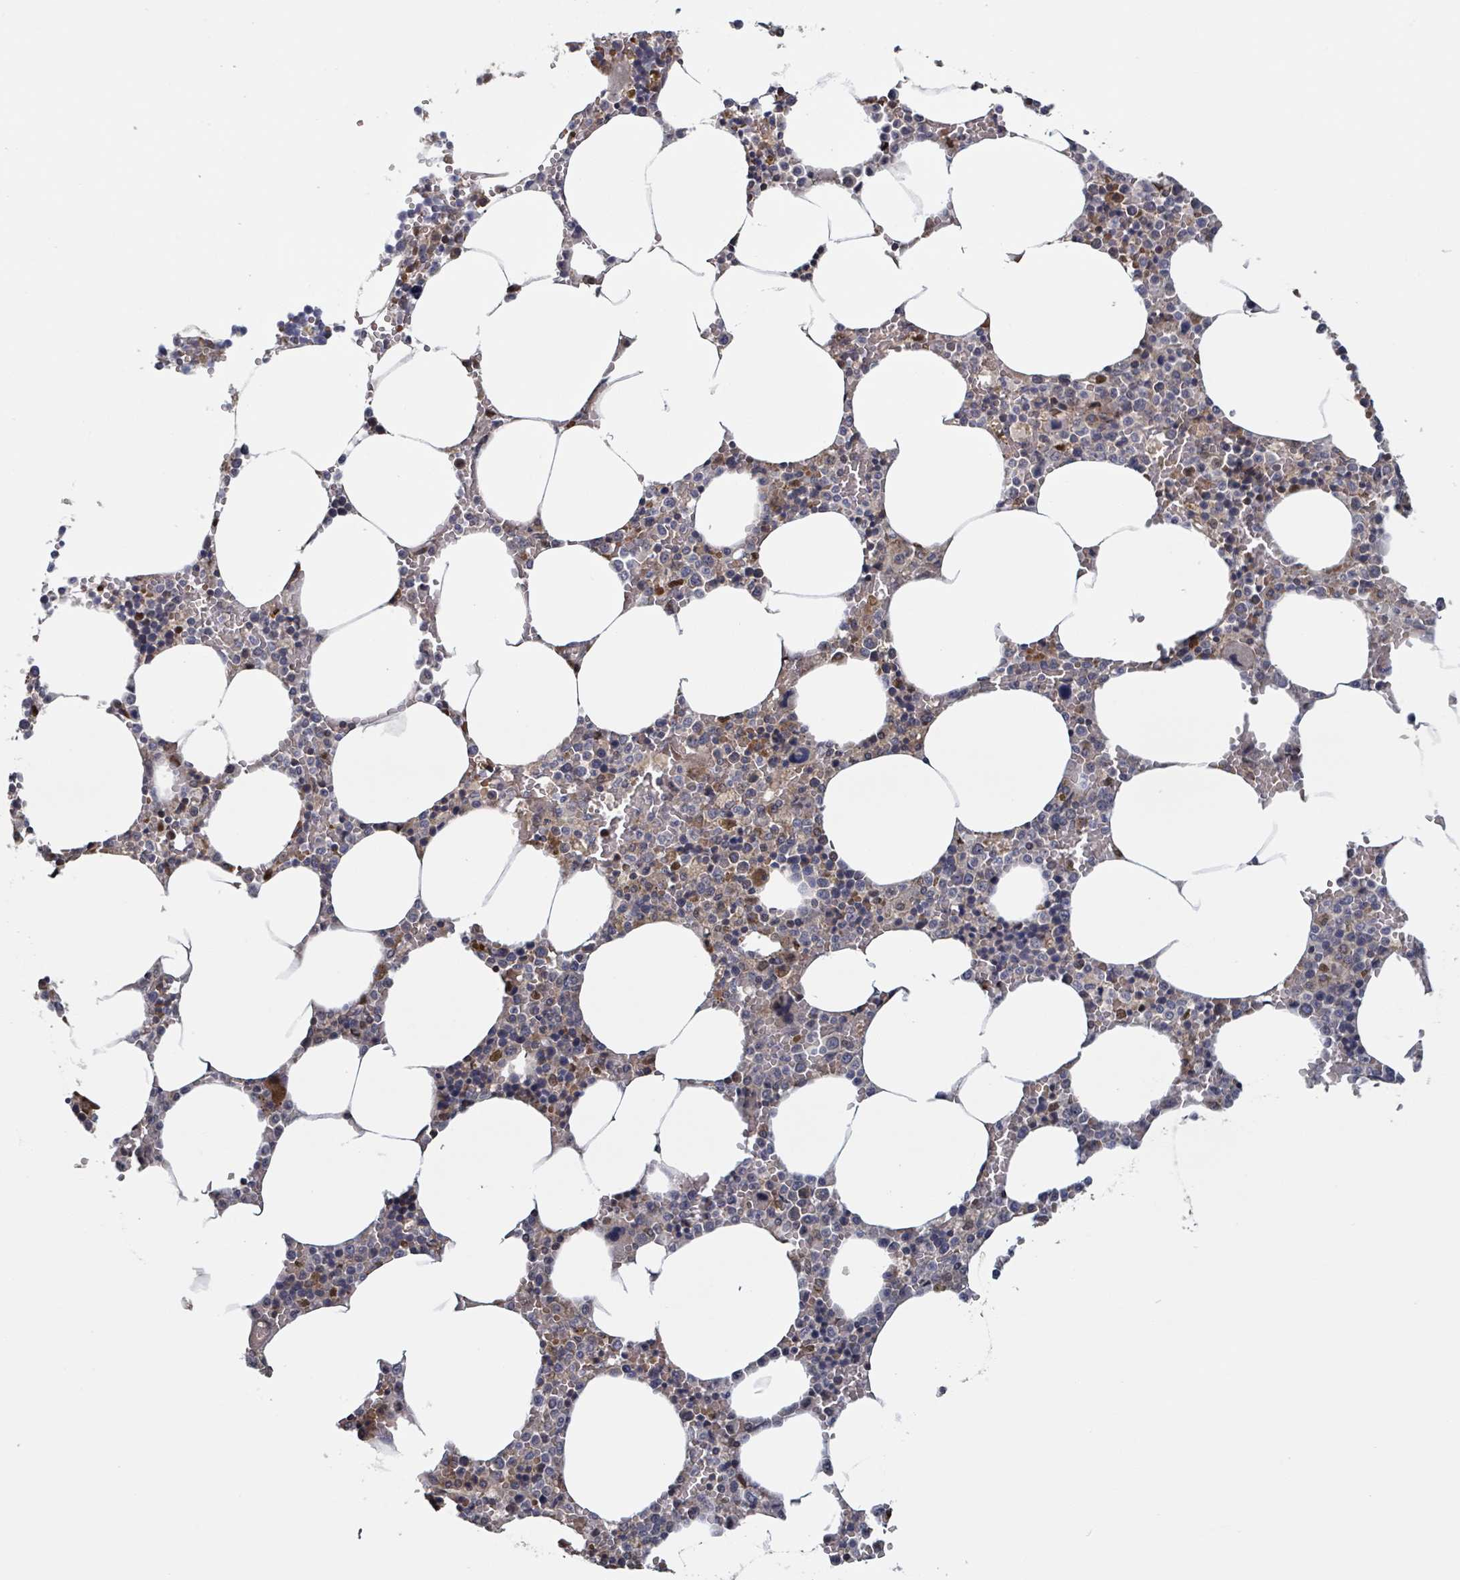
{"staining": {"intensity": "moderate", "quantity": "<25%", "location": "cytoplasmic/membranous"}, "tissue": "bone marrow", "cell_type": "Hematopoietic cells", "image_type": "normal", "snomed": [{"axis": "morphology", "description": "Normal tissue, NOS"}, {"axis": "topography", "description": "Bone marrow"}], "caption": "Immunohistochemistry of normal bone marrow displays low levels of moderate cytoplasmic/membranous expression in approximately <25% of hematopoietic cells.", "gene": "HIVEP1", "patient": {"sex": "male", "age": 70}}